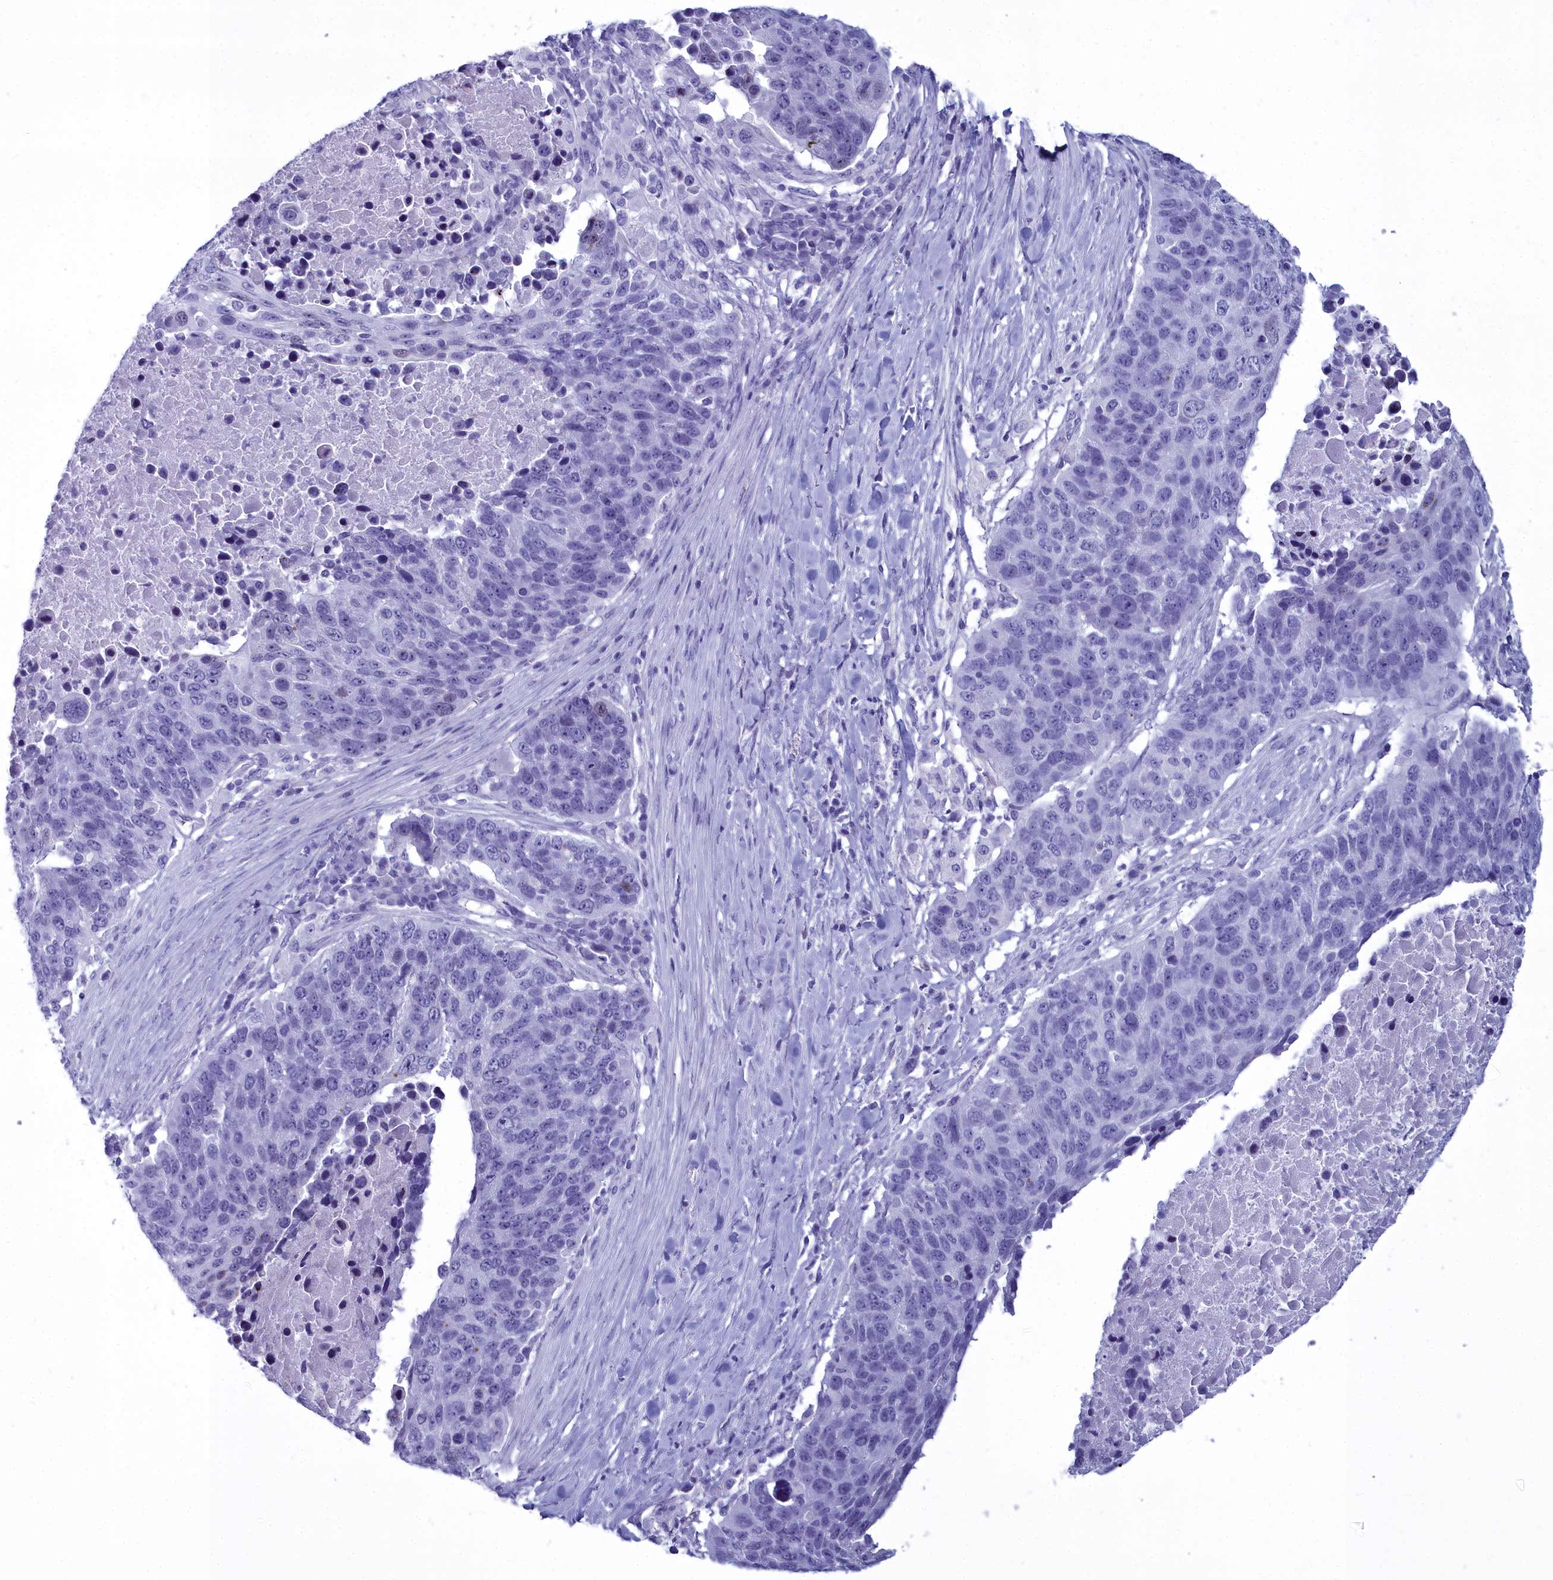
{"staining": {"intensity": "negative", "quantity": "none", "location": "none"}, "tissue": "lung cancer", "cell_type": "Tumor cells", "image_type": "cancer", "snomed": [{"axis": "morphology", "description": "Normal tissue, NOS"}, {"axis": "morphology", "description": "Squamous cell carcinoma, NOS"}, {"axis": "topography", "description": "Lymph node"}, {"axis": "topography", "description": "Lung"}], "caption": "Lung cancer was stained to show a protein in brown. There is no significant expression in tumor cells.", "gene": "MAP6", "patient": {"sex": "male", "age": 66}}